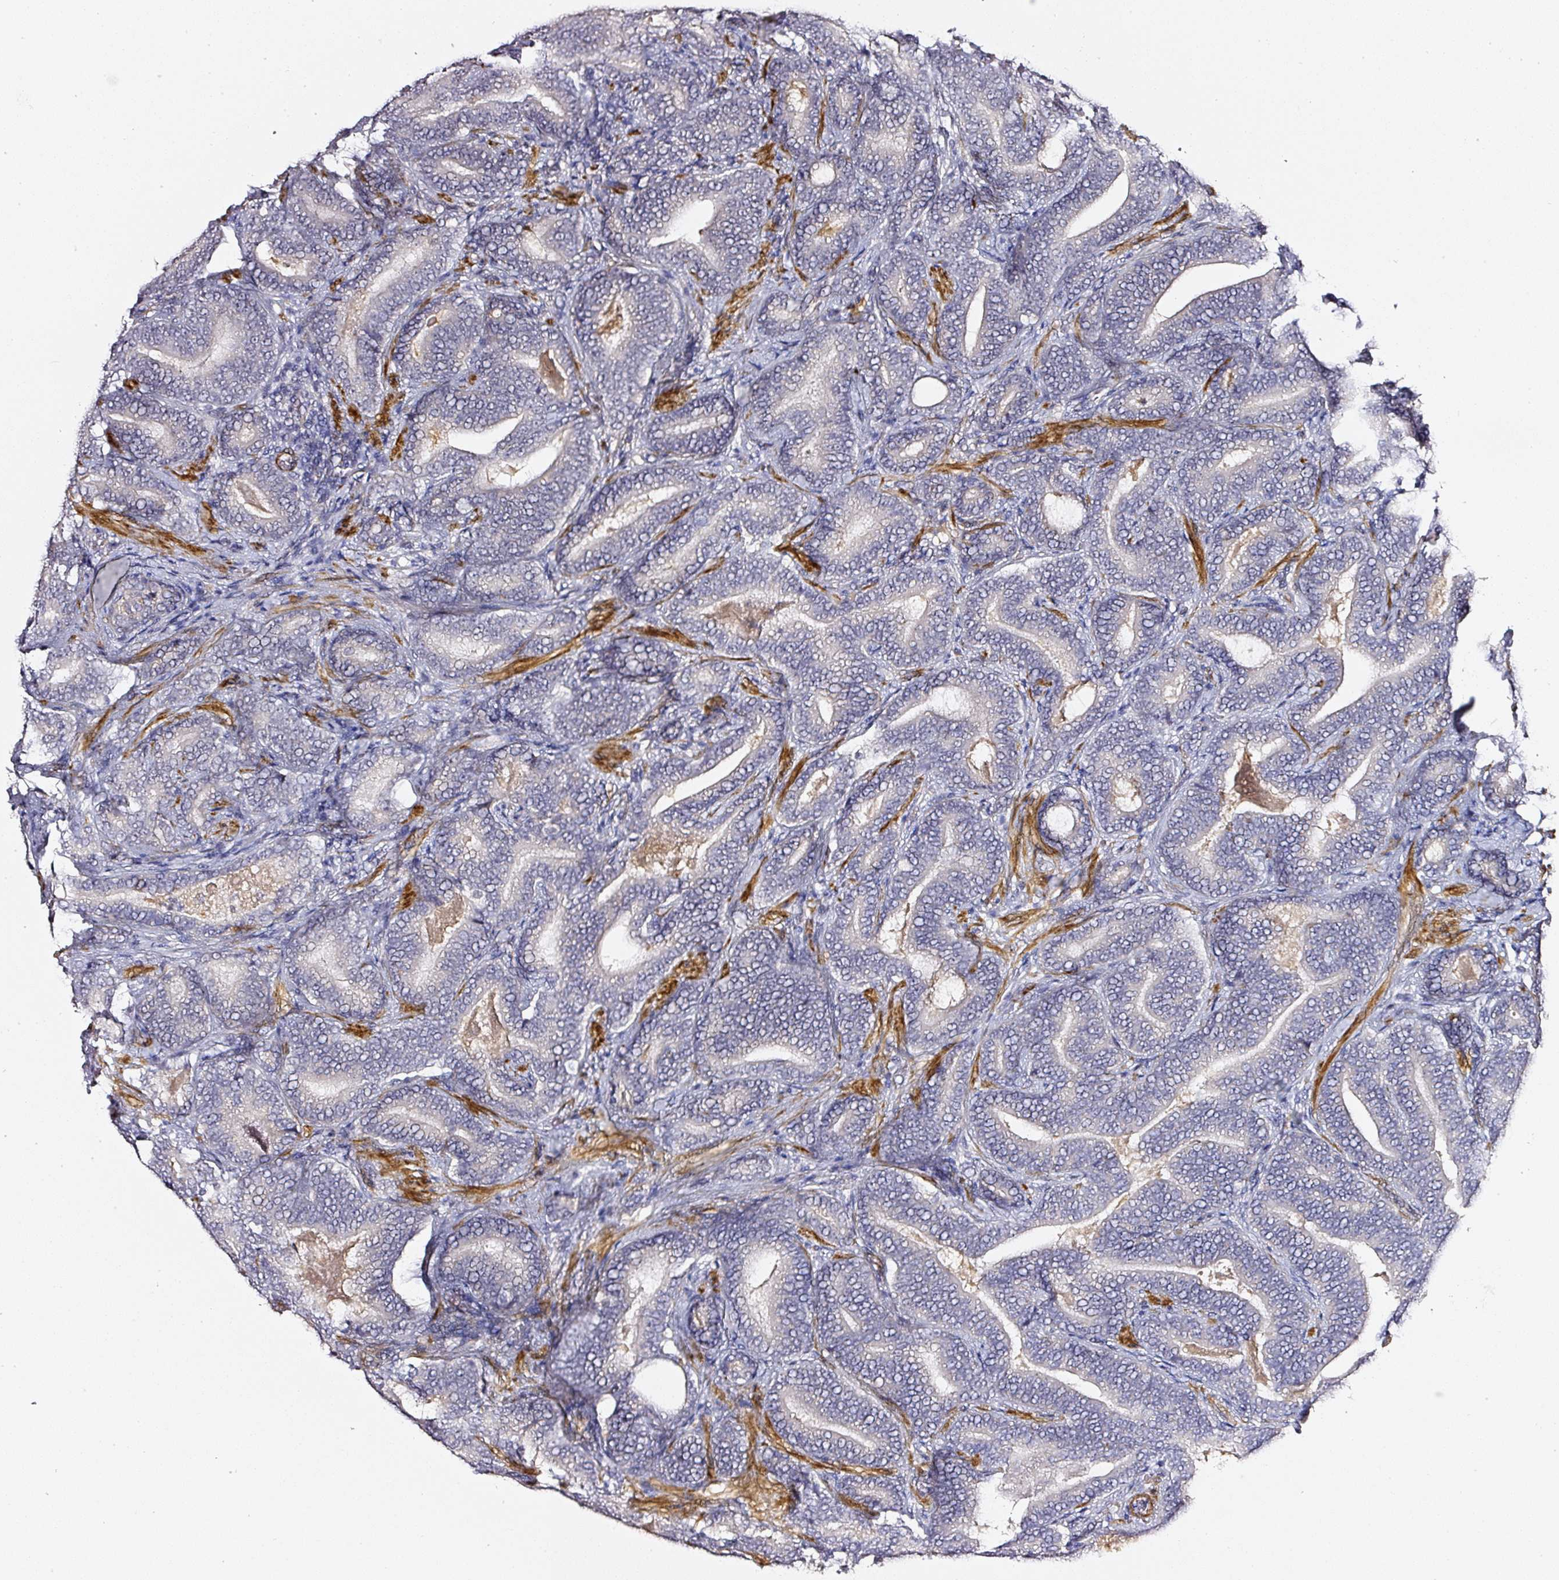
{"staining": {"intensity": "negative", "quantity": "none", "location": "none"}, "tissue": "prostate cancer", "cell_type": "Tumor cells", "image_type": "cancer", "snomed": [{"axis": "morphology", "description": "Adenocarcinoma, Low grade"}, {"axis": "topography", "description": "Prostate and seminal vesicle, NOS"}], "caption": "A micrograph of human prostate cancer is negative for staining in tumor cells.", "gene": "TOGARAM1", "patient": {"sex": "male", "age": 61}}